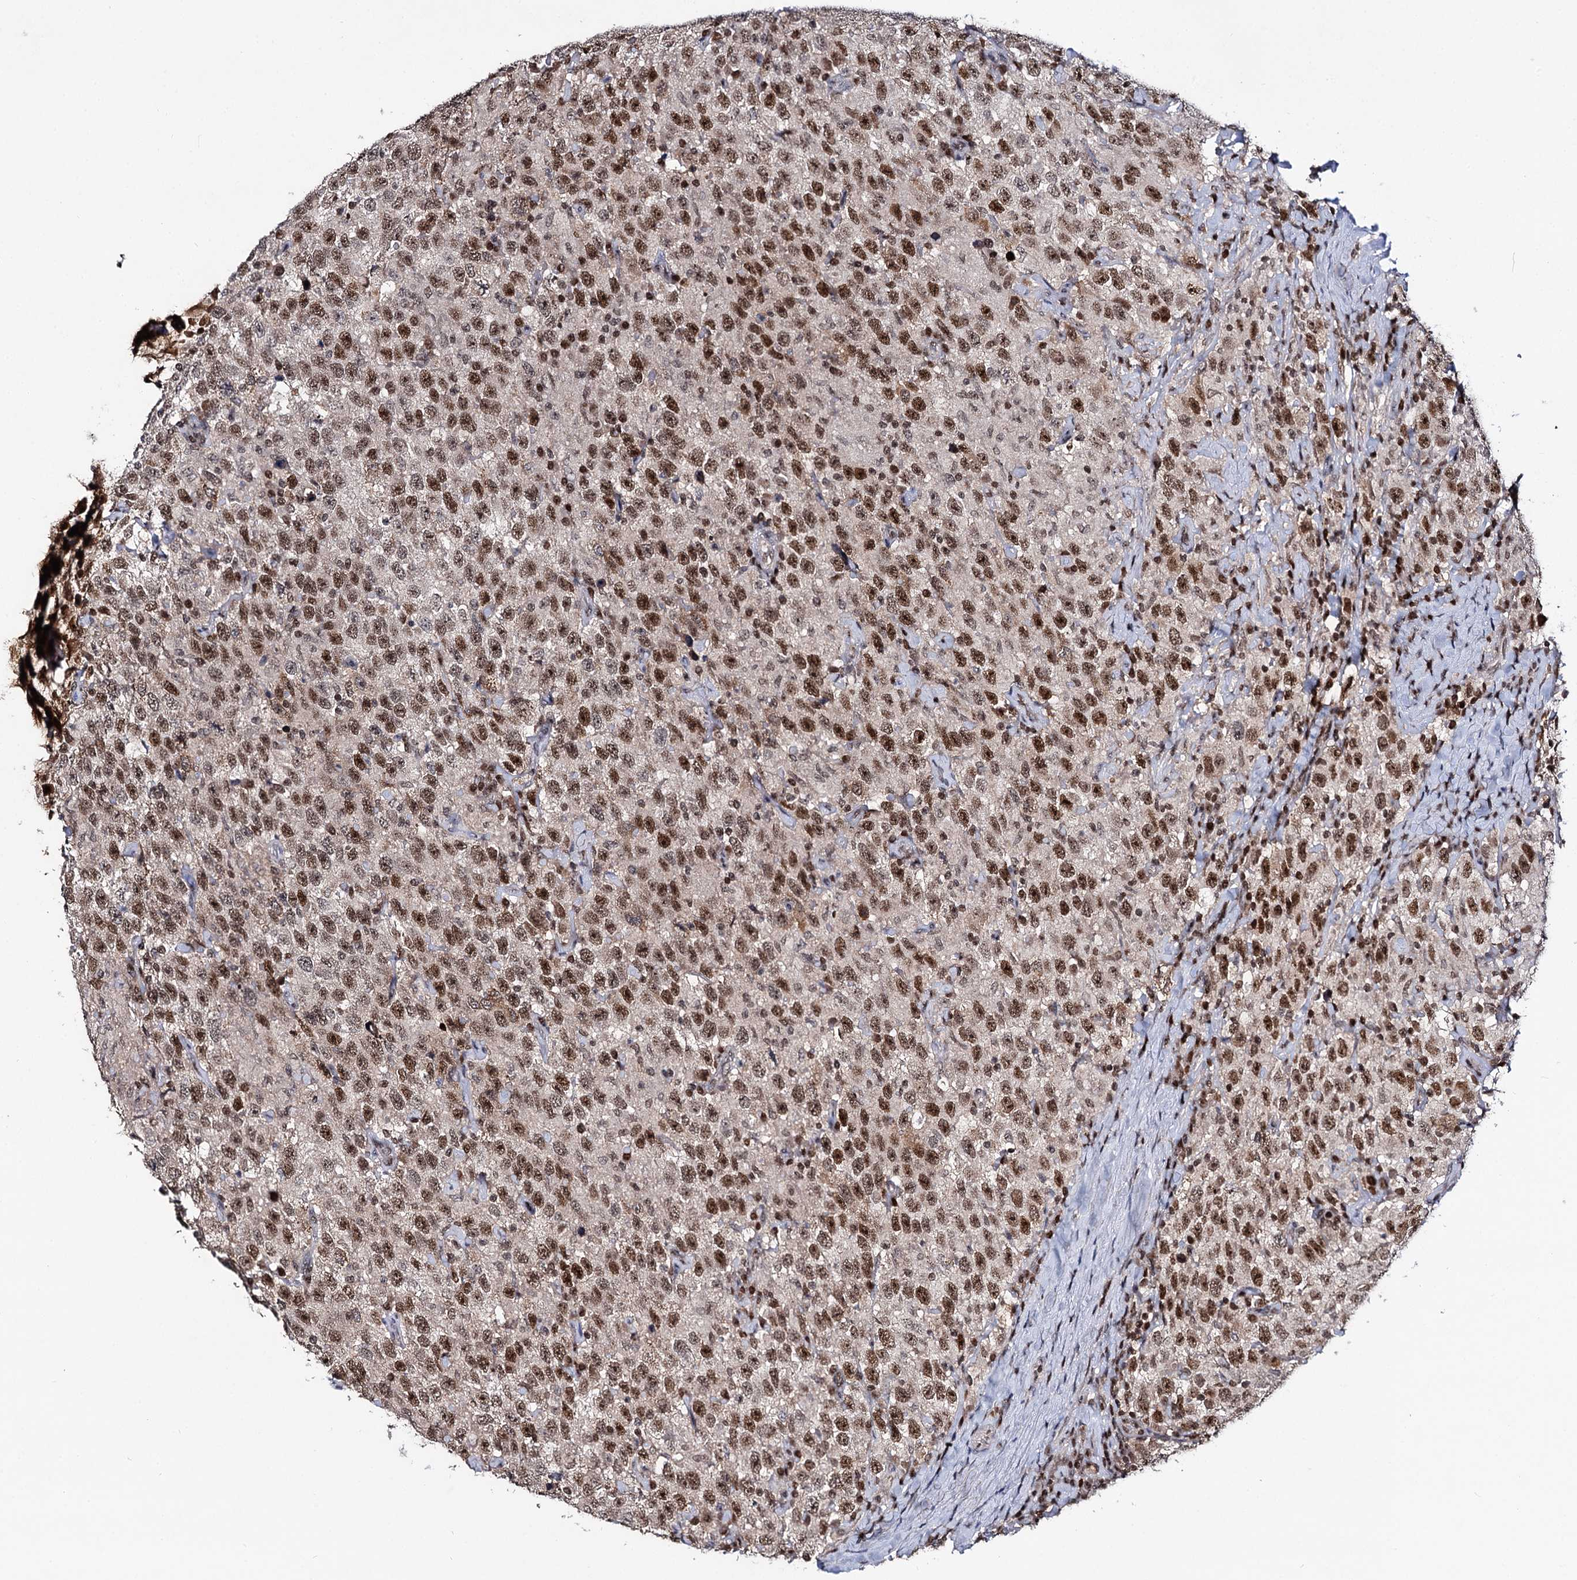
{"staining": {"intensity": "strong", "quantity": ">75%", "location": "nuclear"}, "tissue": "testis cancer", "cell_type": "Tumor cells", "image_type": "cancer", "snomed": [{"axis": "morphology", "description": "Seminoma, NOS"}, {"axis": "topography", "description": "Testis"}], "caption": "Strong nuclear staining for a protein is present in about >75% of tumor cells of testis cancer (seminoma) using IHC.", "gene": "SMCHD1", "patient": {"sex": "male", "age": 41}}